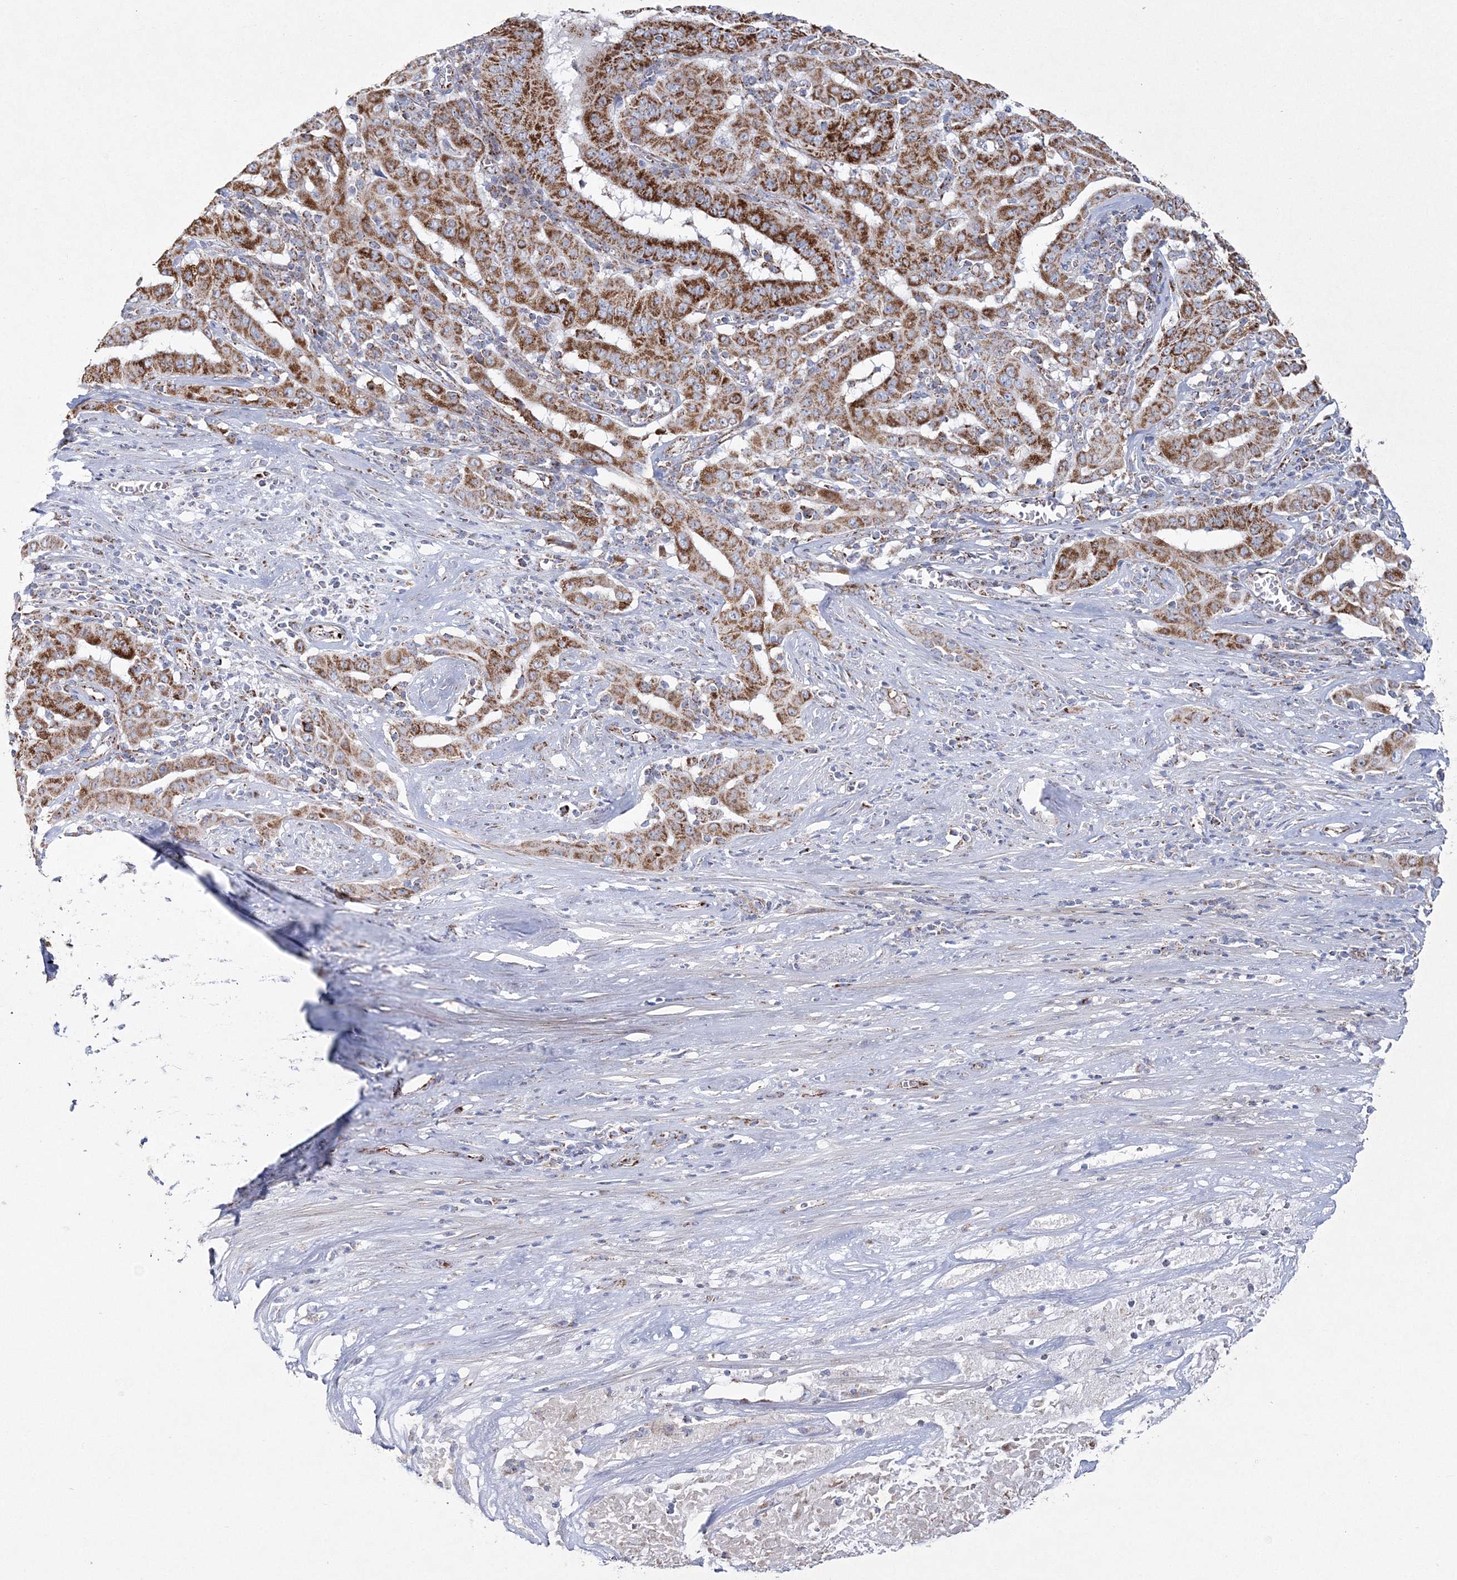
{"staining": {"intensity": "strong", "quantity": ">75%", "location": "cytoplasmic/membranous"}, "tissue": "pancreatic cancer", "cell_type": "Tumor cells", "image_type": "cancer", "snomed": [{"axis": "morphology", "description": "Adenocarcinoma, NOS"}, {"axis": "topography", "description": "Pancreas"}], "caption": "Pancreatic adenocarcinoma stained with a protein marker exhibits strong staining in tumor cells.", "gene": "HIBCH", "patient": {"sex": "male", "age": 63}}